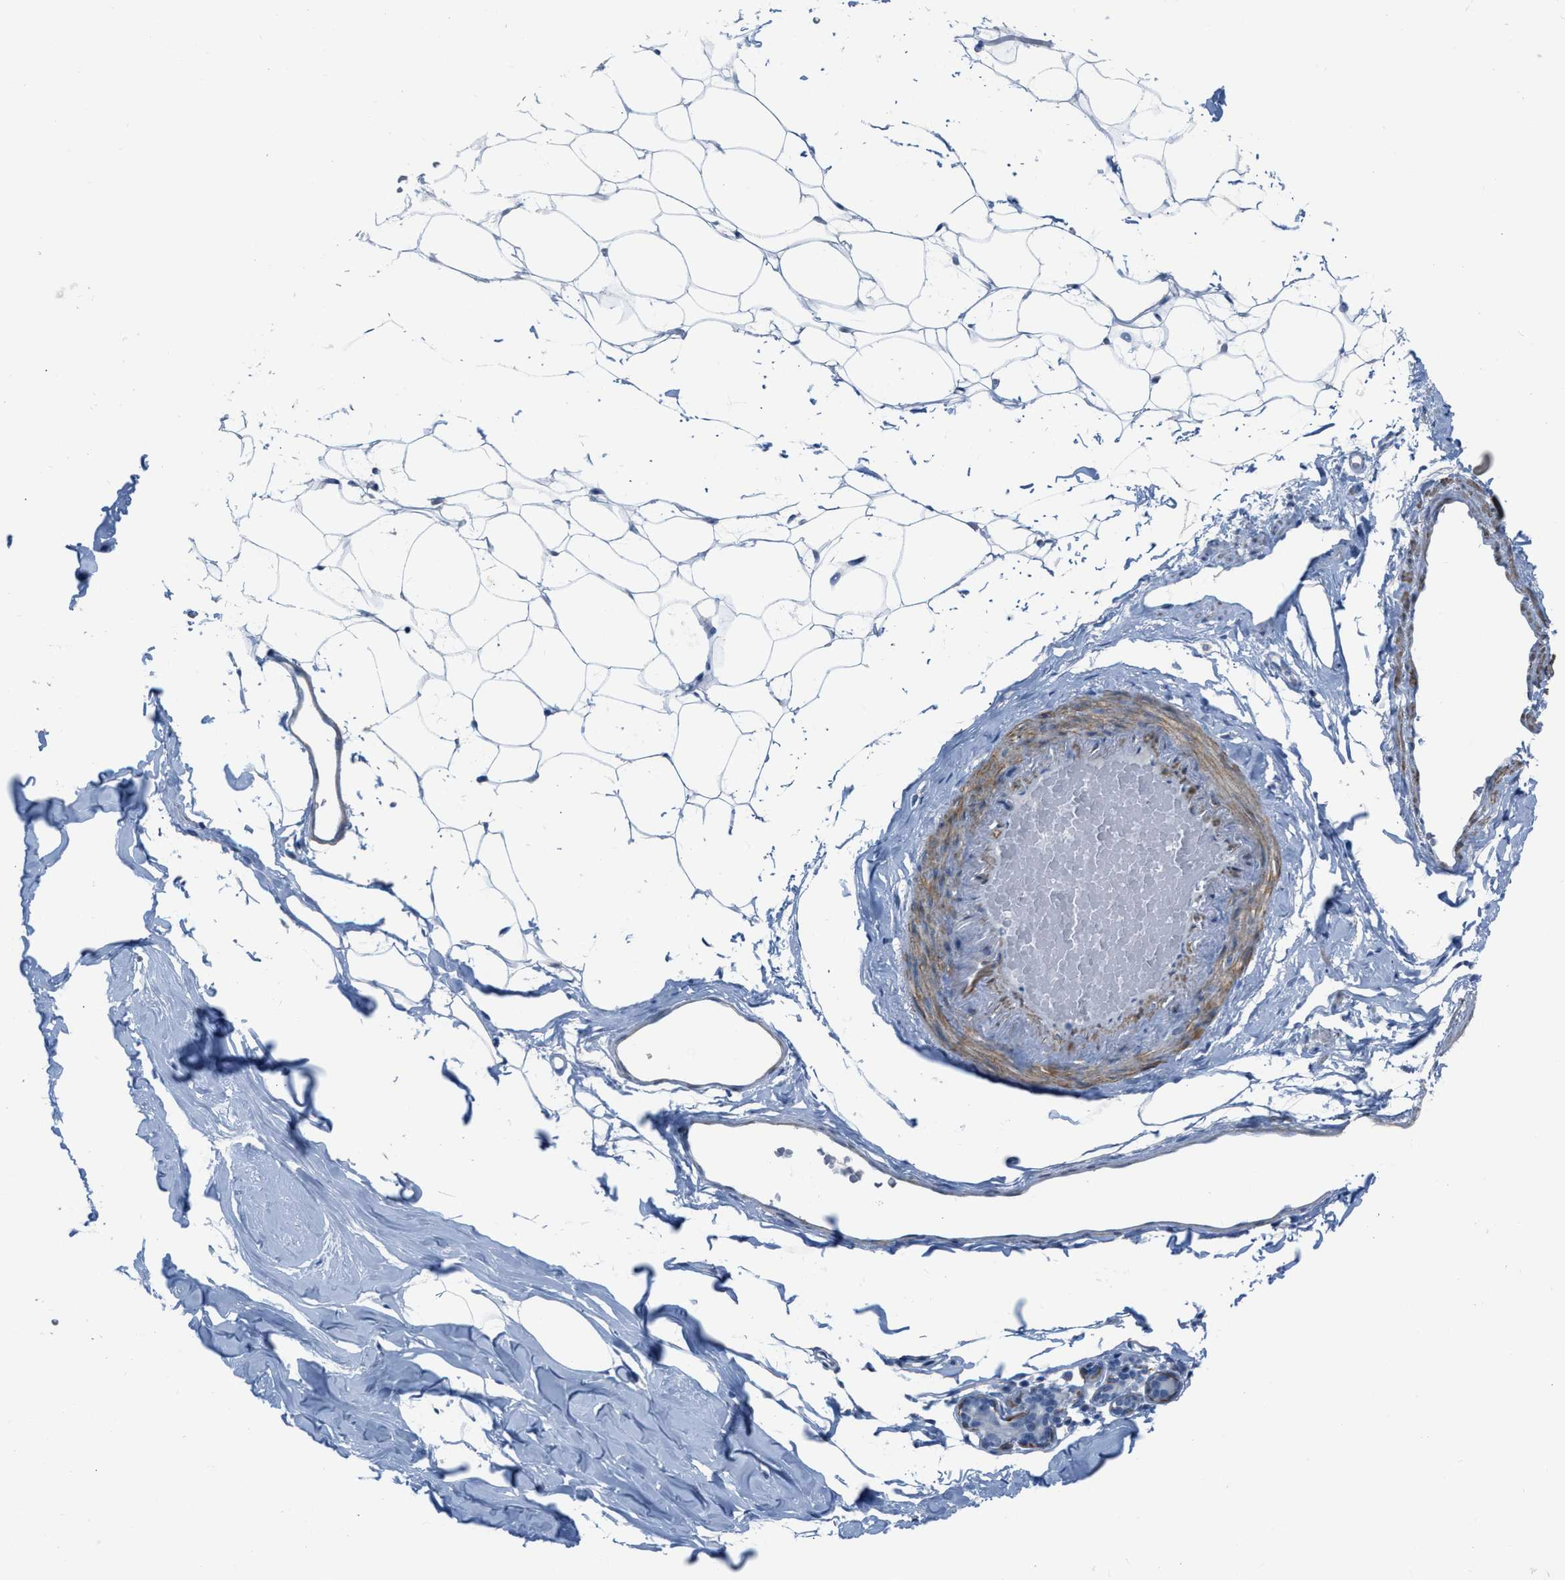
{"staining": {"intensity": "negative", "quantity": "none", "location": "none"}, "tissue": "adipose tissue", "cell_type": "Adipocytes", "image_type": "normal", "snomed": [{"axis": "morphology", "description": "Normal tissue, NOS"}, {"axis": "topography", "description": "Breast"}, {"axis": "topography", "description": "Soft tissue"}], "caption": "DAB (3,3'-diaminobenzidine) immunohistochemical staining of unremarkable human adipose tissue exhibits no significant expression in adipocytes. Nuclei are stained in blue.", "gene": "SPATC1L", "patient": {"sex": "female", "age": 75}}